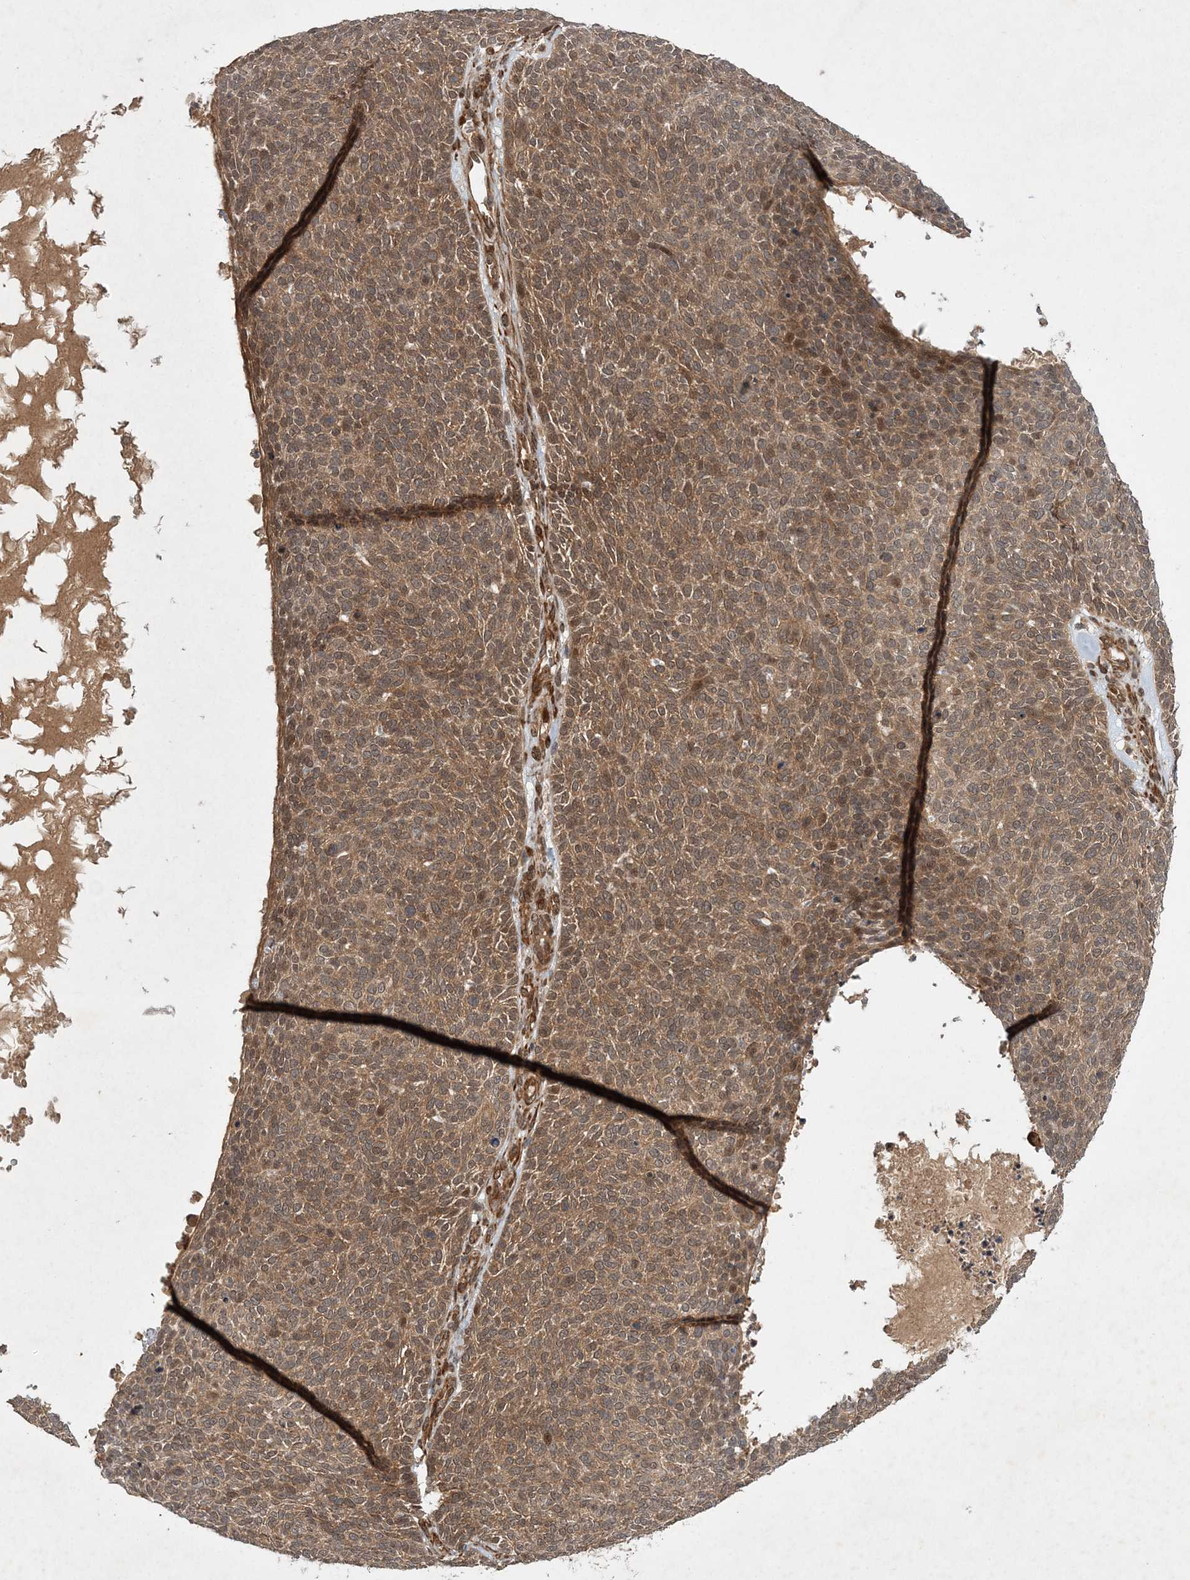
{"staining": {"intensity": "moderate", "quantity": ">75%", "location": "cytoplasmic/membranous,nuclear"}, "tissue": "skin cancer", "cell_type": "Tumor cells", "image_type": "cancer", "snomed": [{"axis": "morphology", "description": "Squamous cell carcinoma, NOS"}, {"axis": "topography", "description": "Skin"}], "caption": "IHC (DAB) staining of human skin squamous cell carcinoma exhibits moderate cytoplasmic/membranous and nuclear protein expression in about >75% of tumor cells.", "gene": "UBTD2", "patient": {"sex": "female", "age": 90}}